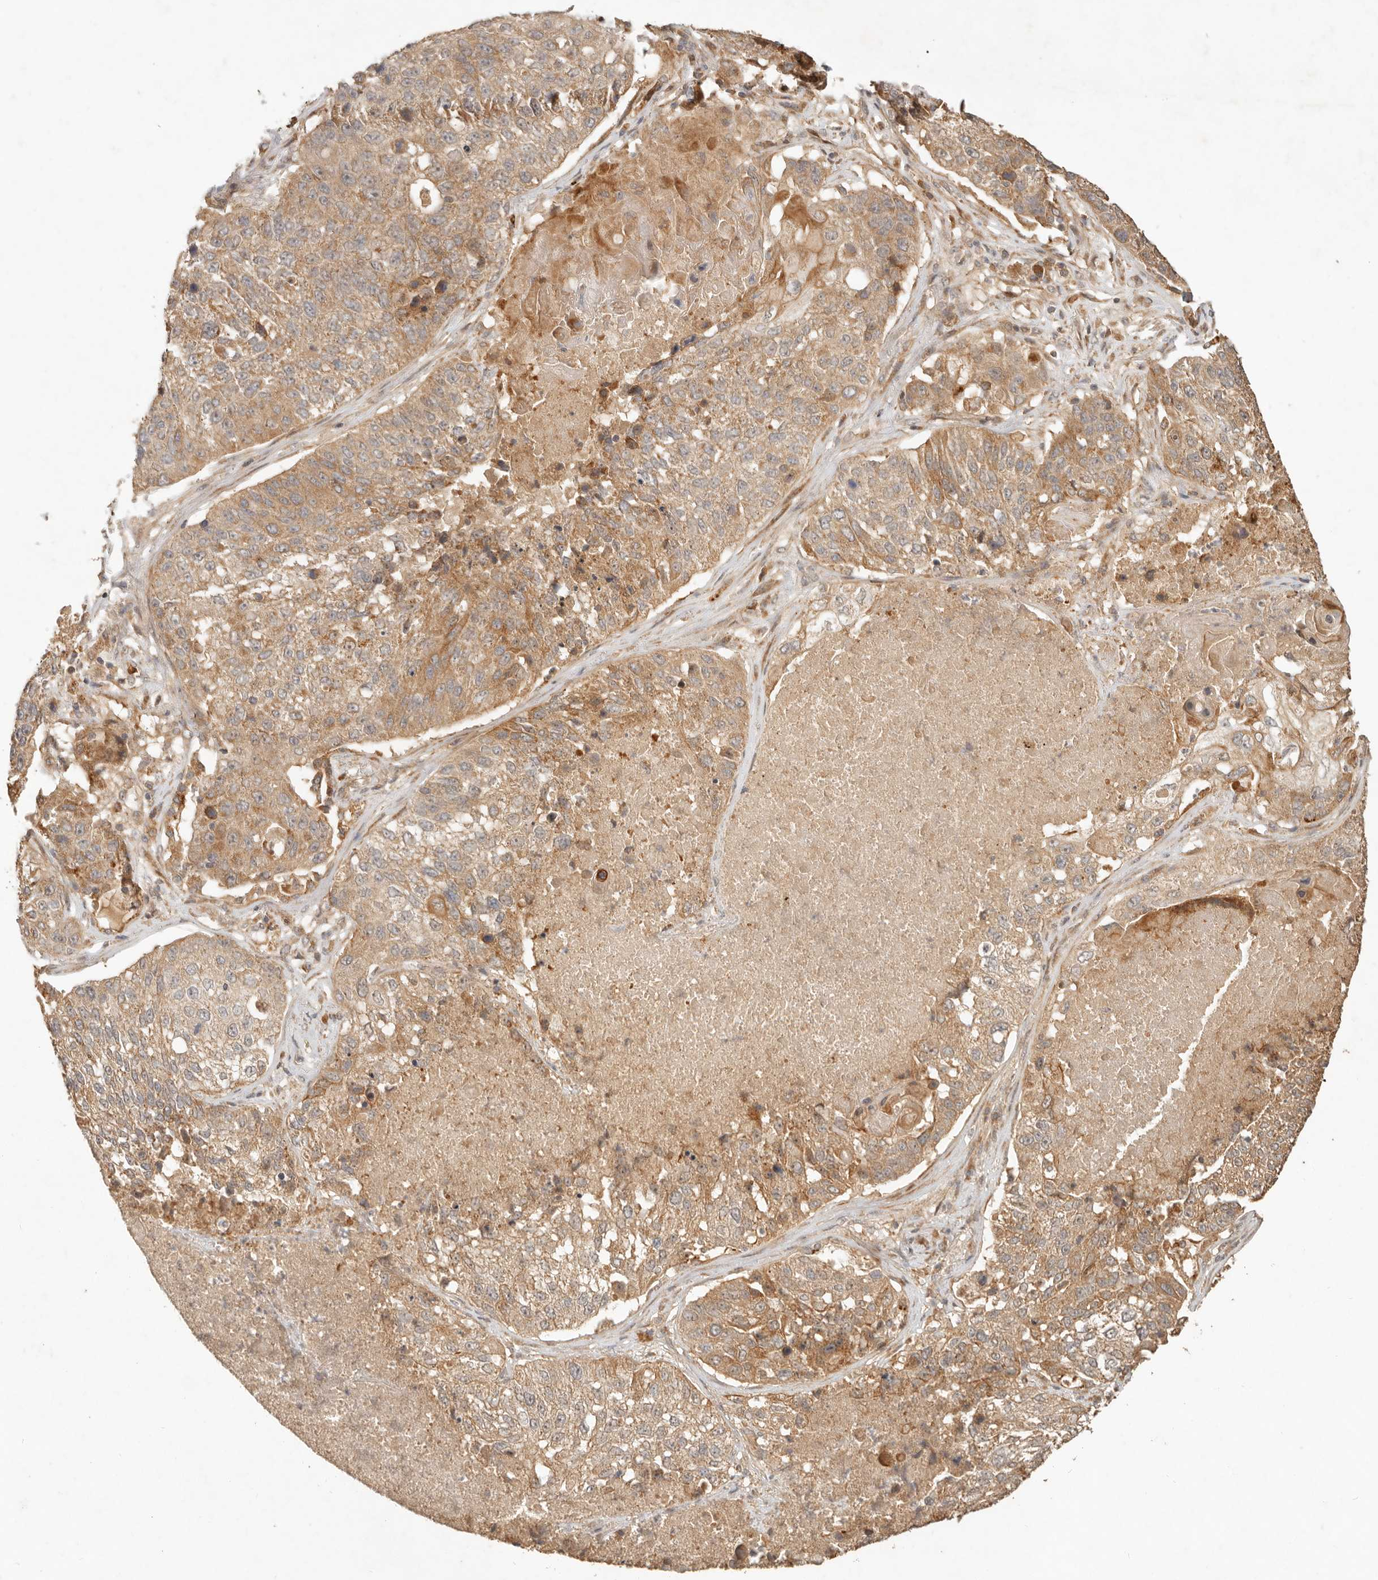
{"staining": {"intensity": "moderate", "quantity": ">75%", "location": "cytoplasmic/membranous"}, "tissue": "lung cancer", "cell_type": "Tumor cells", "image_type": "cancer", "snomed": [{"axis": "morphology", "description": "Squamous cell carcinoma, NOS"}, {"axis": "topography", "description": "Lung"}], "caption": "This is a photomicrograph of immunohistochemistry (IHC) staining of lung cancer (squamous cell carcinoma), which shows moderate expression in the cytoplasmic/membranous of tumor cells.", "gene": "CLEC4C", "patient": {"sex": "male", "age": 61}}